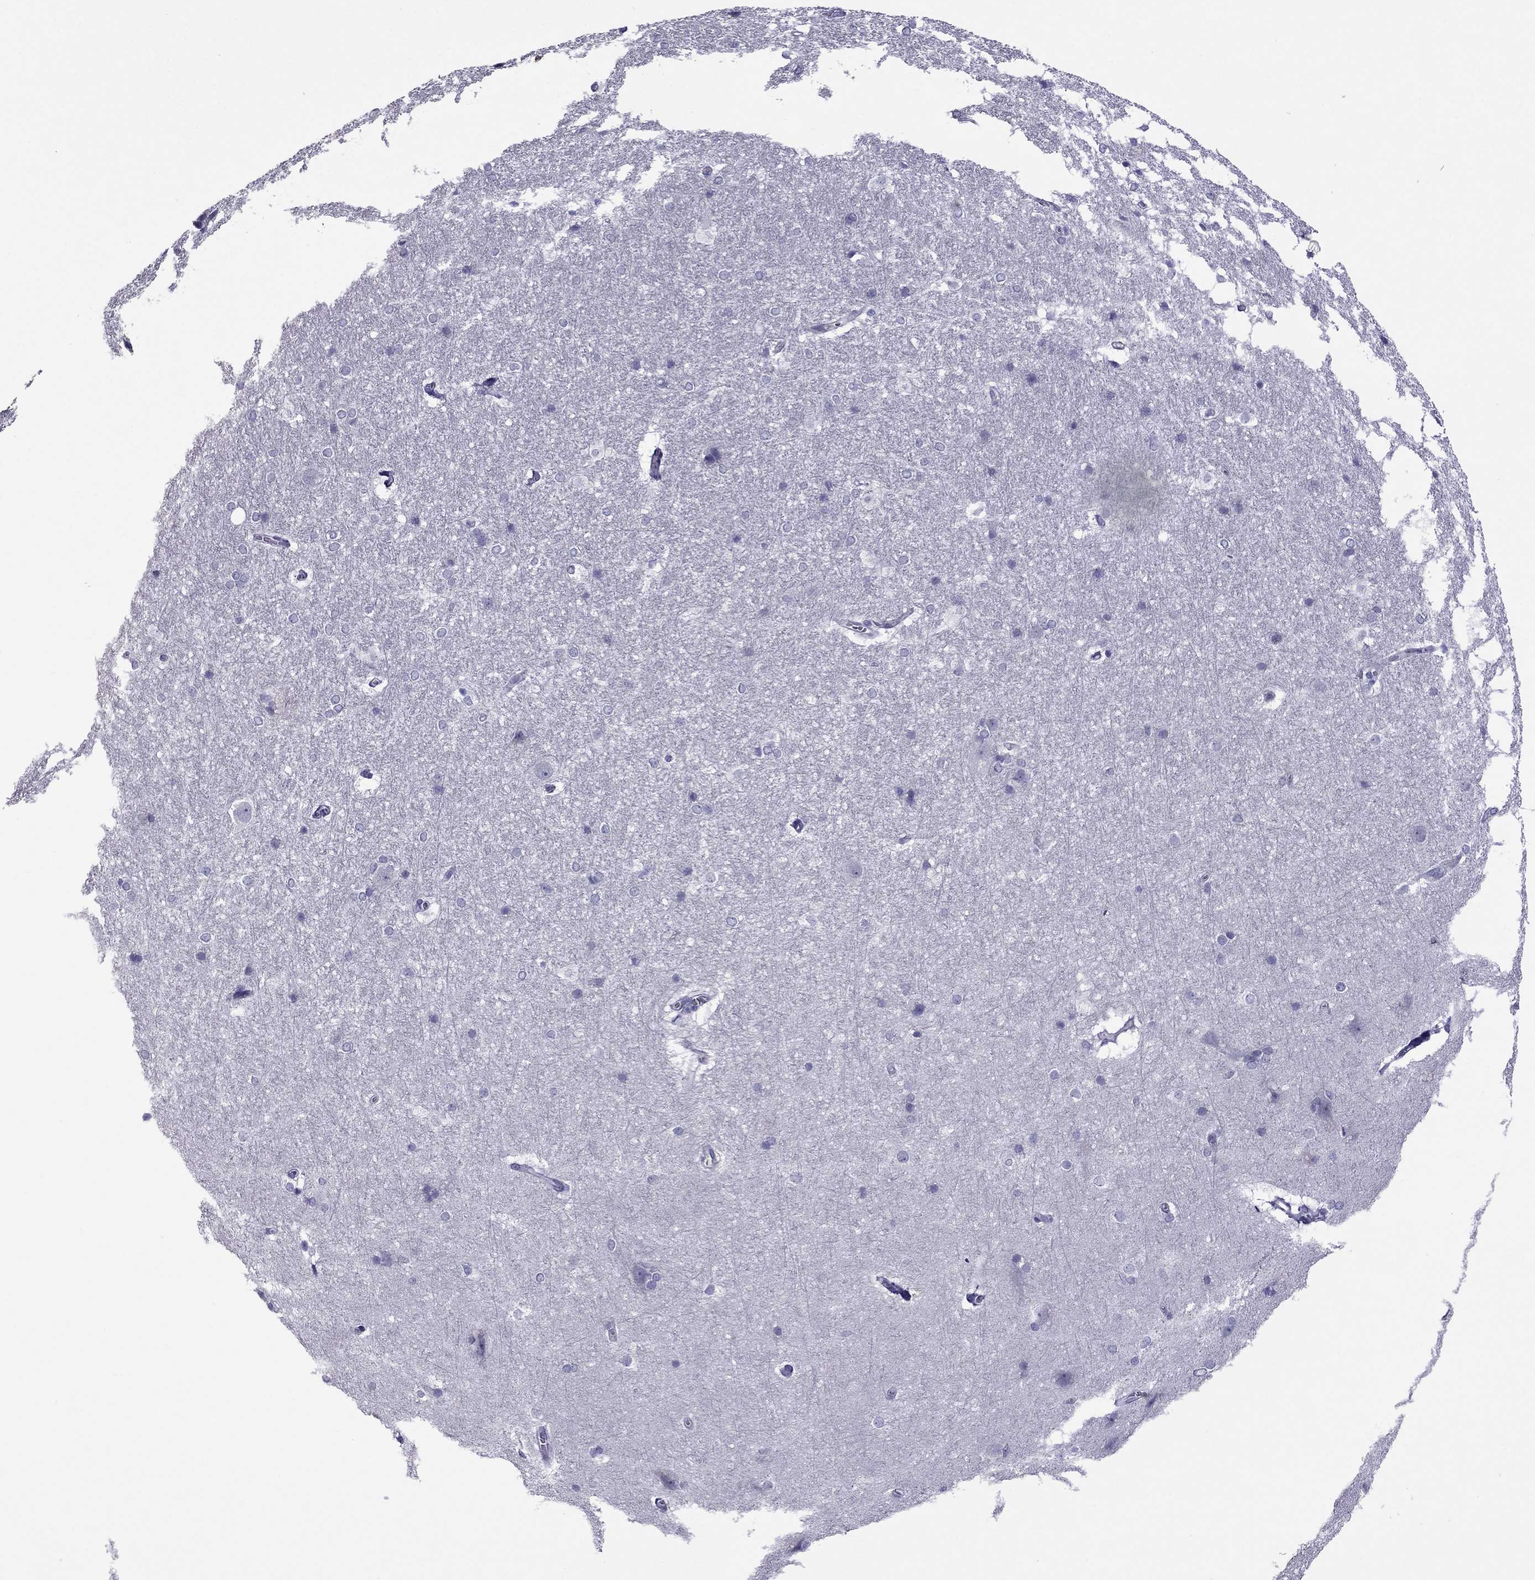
{"staining": {"intensity": "negative", "quantity": "none", "location": "none"}, "tissue": "hippocampus", "cell_type": "Glial cells", "image_type": "normal", "snomed": [{"axis": "morphology", "description": "Normal tissue, NOS"}, {"axis": "topography", "description": "Cerebral cortex"}, {"axis": "topography", "description": "Hippocampus"}], "caption": "Immunohistochemical staining of unremarkable human hippocampus shows no significant expression in glial cells.", "gene": "MYBPH", "patient": {"sex": "female", "age": 19}}